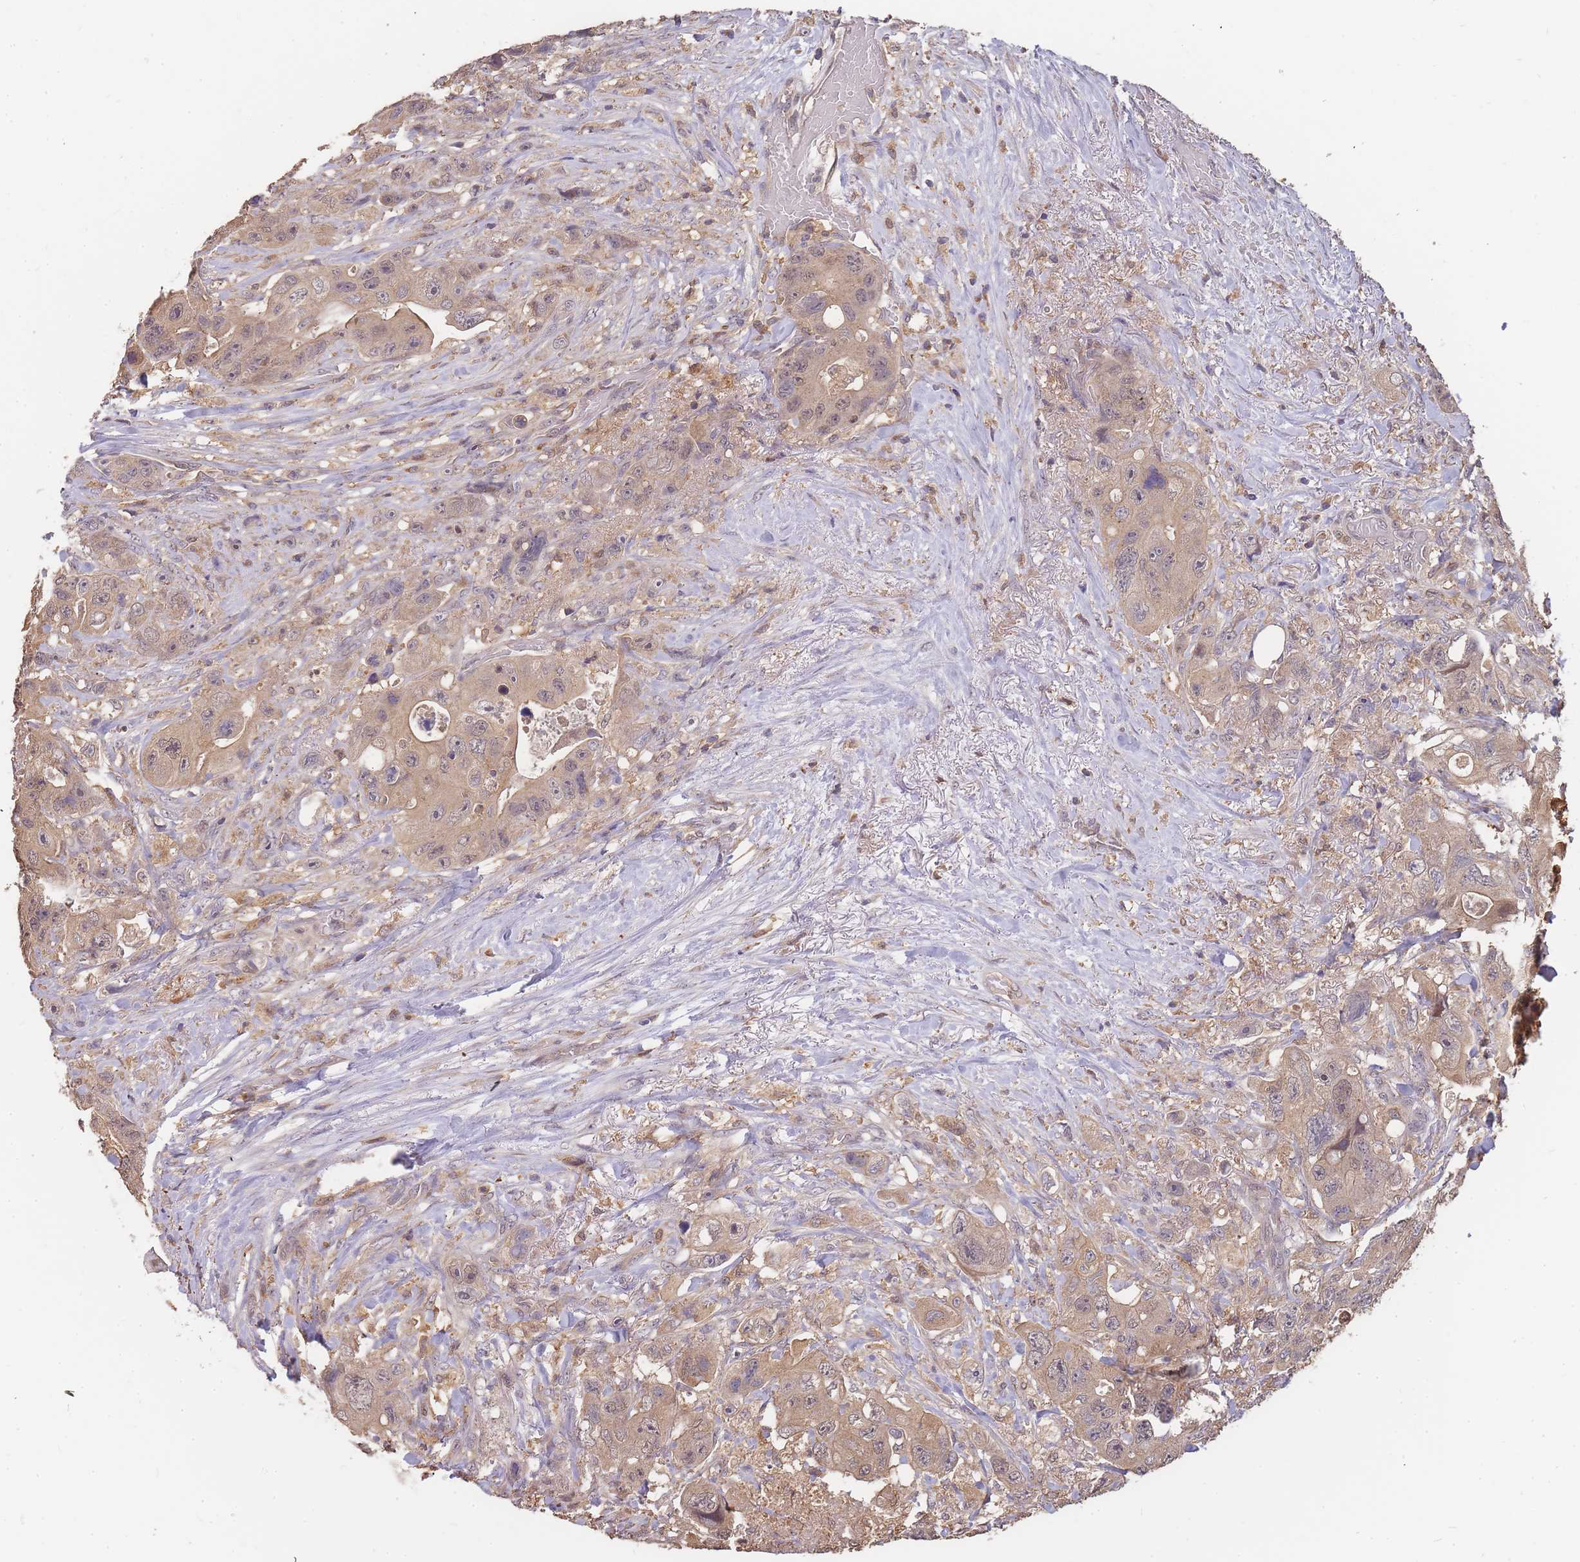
{"staining": {"intensity": "moderate", "quantity": ">75%", "location": "cytoplasmic/membranous,nuclear"}, "tissue": "colorectal cancer", "cell_type": "Tumor cells", "image_type": "cancer", "snomed": [{"axis": "morphology", "description": "Adenocarcinoma, NOS"}, {"axis": "topography", "description": "Colon"}], "caption": "A histopathology image of human colorectal adenocarcinoma stained for a protein exhibits moderate cytoplasmic/membranous and nuclear brown staining in tumor cells. (DAB (3,3'-diaminobenzidine) = brown stain, brightfield microscopy at high magnification).", "gene": "CDKN2AIPNL", "patient": {"sex": "female", "age": 46}}